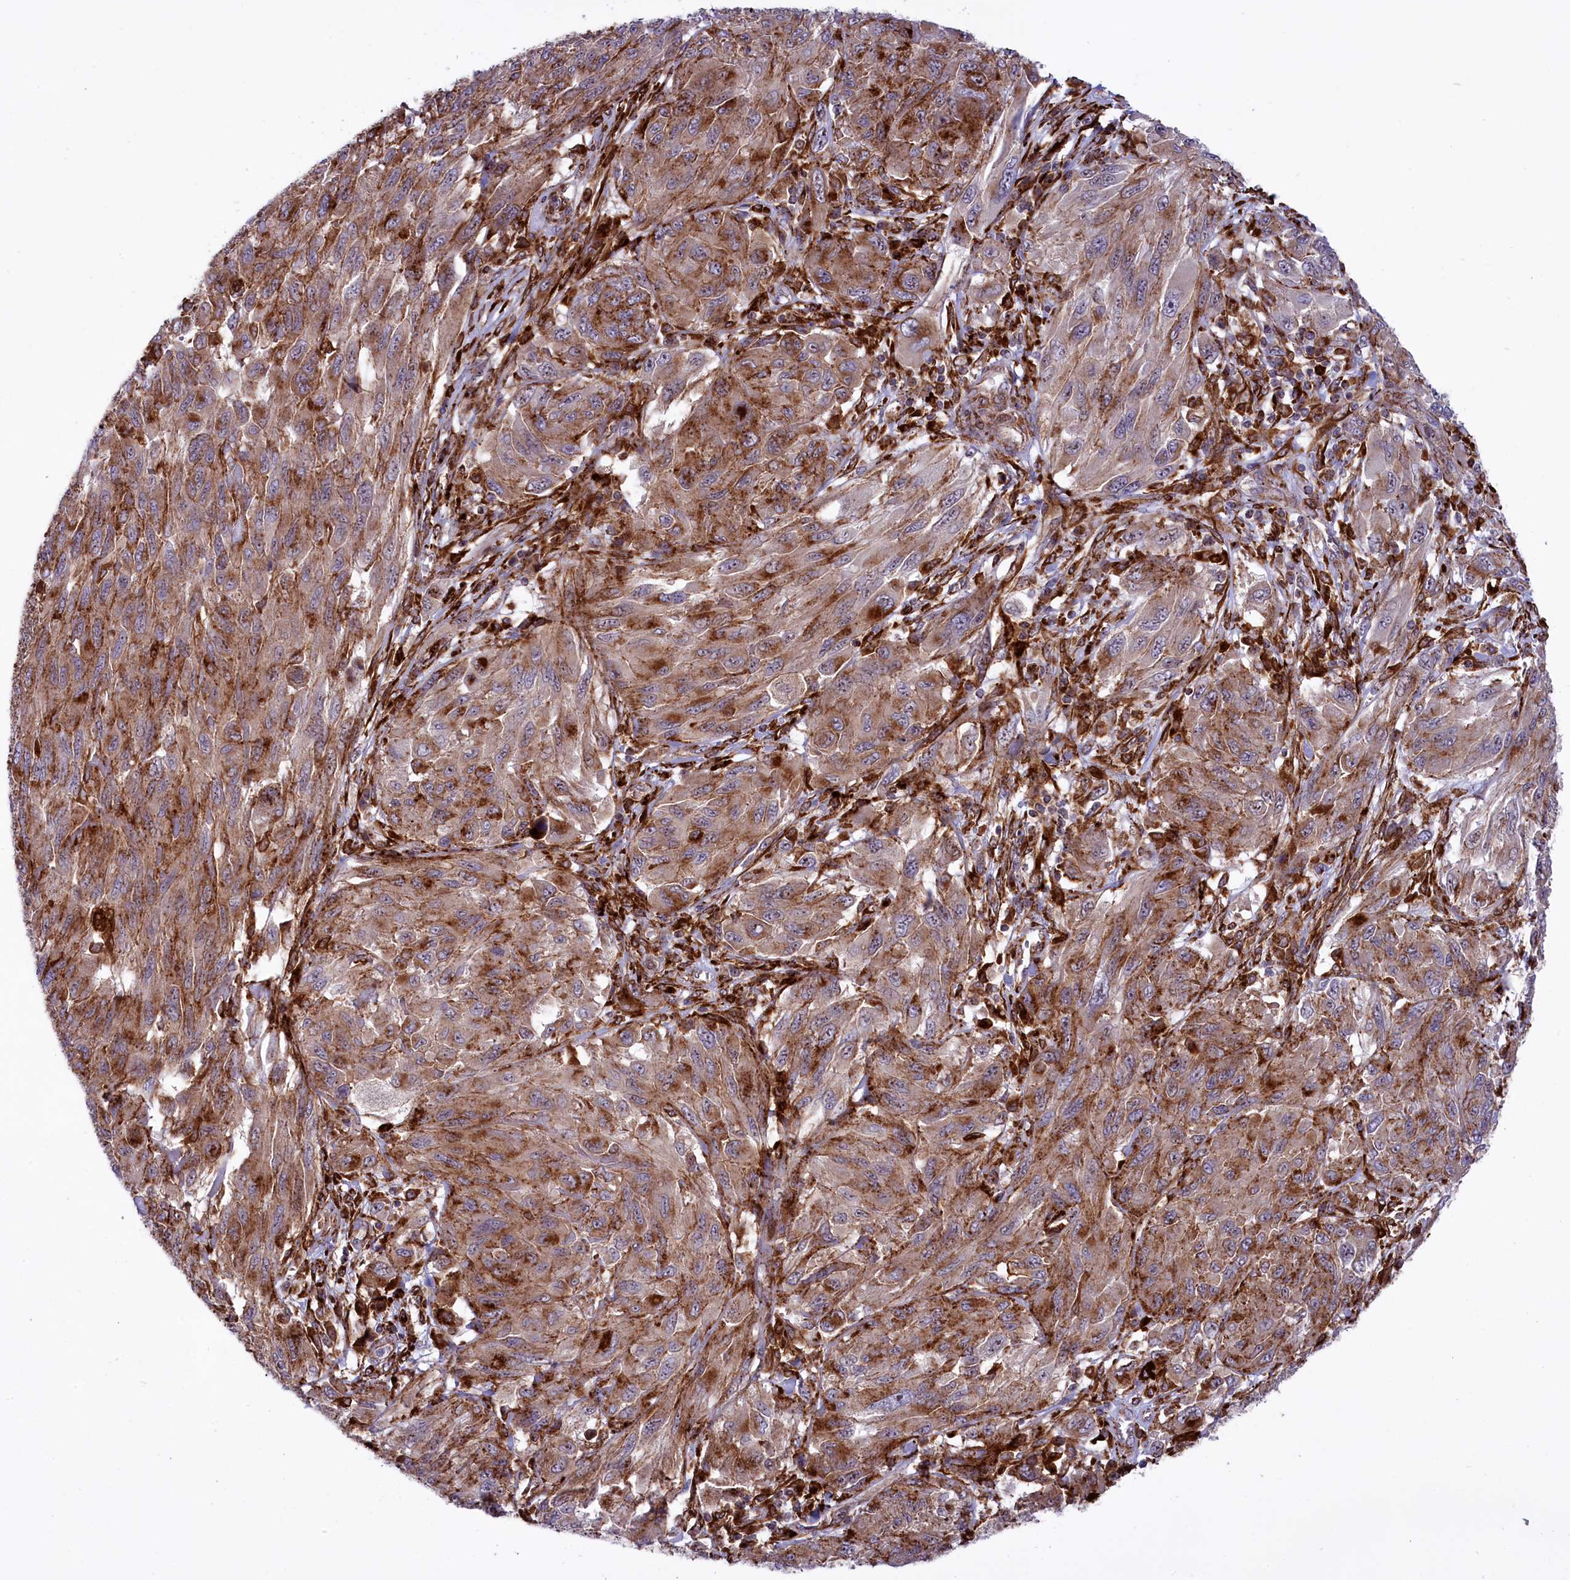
{"staining": {"intensity": "moderate", "quantity": ">75%", "location": "cytoplasmic/membranous"}, "tissue": "melanoma", "cell_type": "Tumor cells", "image_type": "cancer", "snomed": [{"axis": "morphology", "description": "Malignant melanoma, NOS"}, {"axis": "topography", "description": "Skin"}], "caption": "The photomicrograph reveals a brown stain indicating the presence of a protein in the cytoplasmic/membranous of tumor cells in melanoma. (DAB (3,3'-diaminobenzidine) = brown stain, brightfield microscopy at high magnification).", "gene": "MAN2B1", "patient": {"sex": "female", "age": 91}}